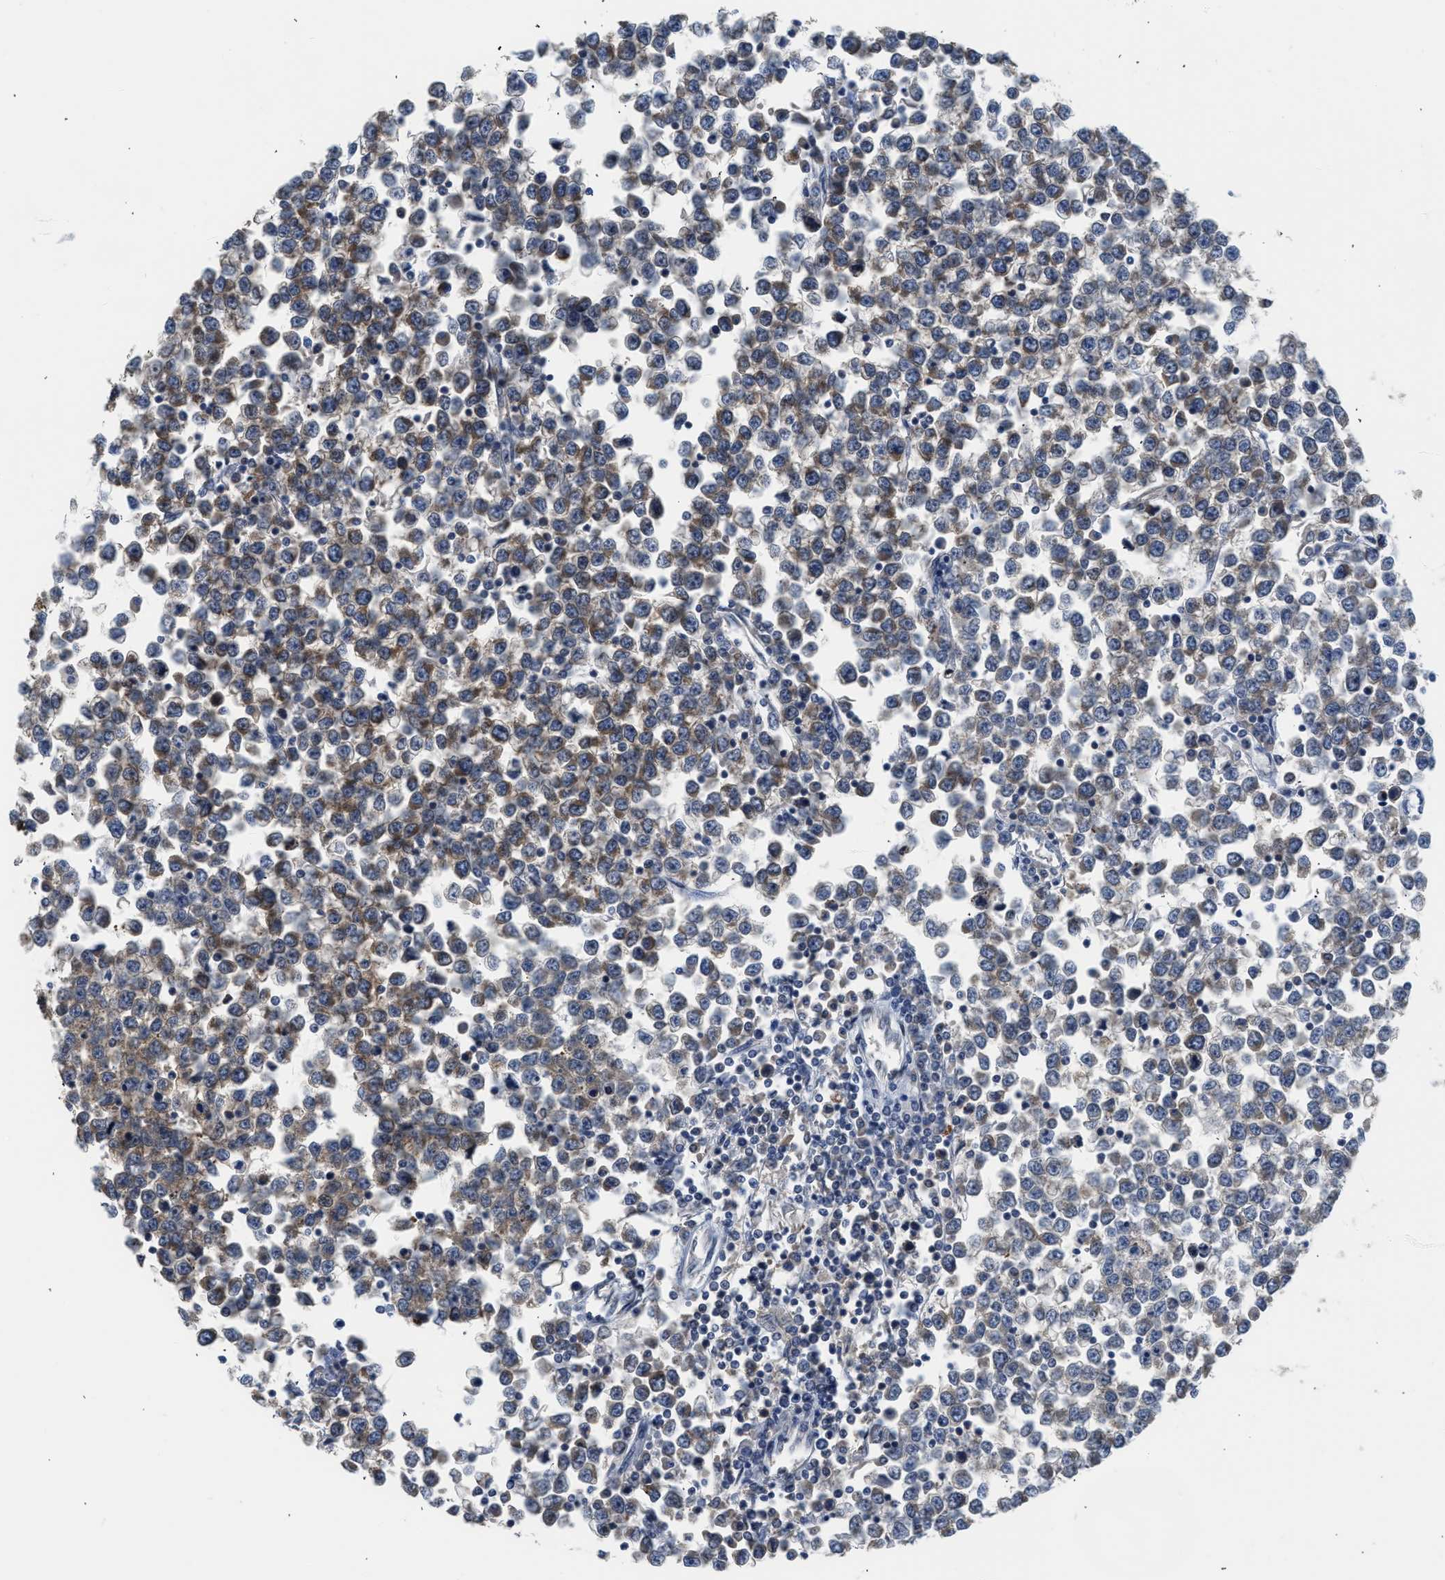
{"staining": {"intensity": "weak", "quantity": "25%-75%", "location": "cytoplasmic/membranous"}, "tissue": "testis cancer", "cell_type": "Tumor cells", "image_type": "cancer", "snomed": [{"axis": "morphology", "description": "Seminoma, NOS"}, {"axis": "topography", "description": "Testis"}], "caption": "Immunohistochemical staining of testis cancer (seminoma) displays low levels of weak cytoplasmic/membranous staining in about 25%-75% of tumor cells. The protein is stained brown, and the nuclei are stained in blue (DAB (3,3'-diaminobenzidine) IHC with brightfield microscopy, high magnification).", "gene": "POLG2", "patient": {"sex": "male", "age": 65}}